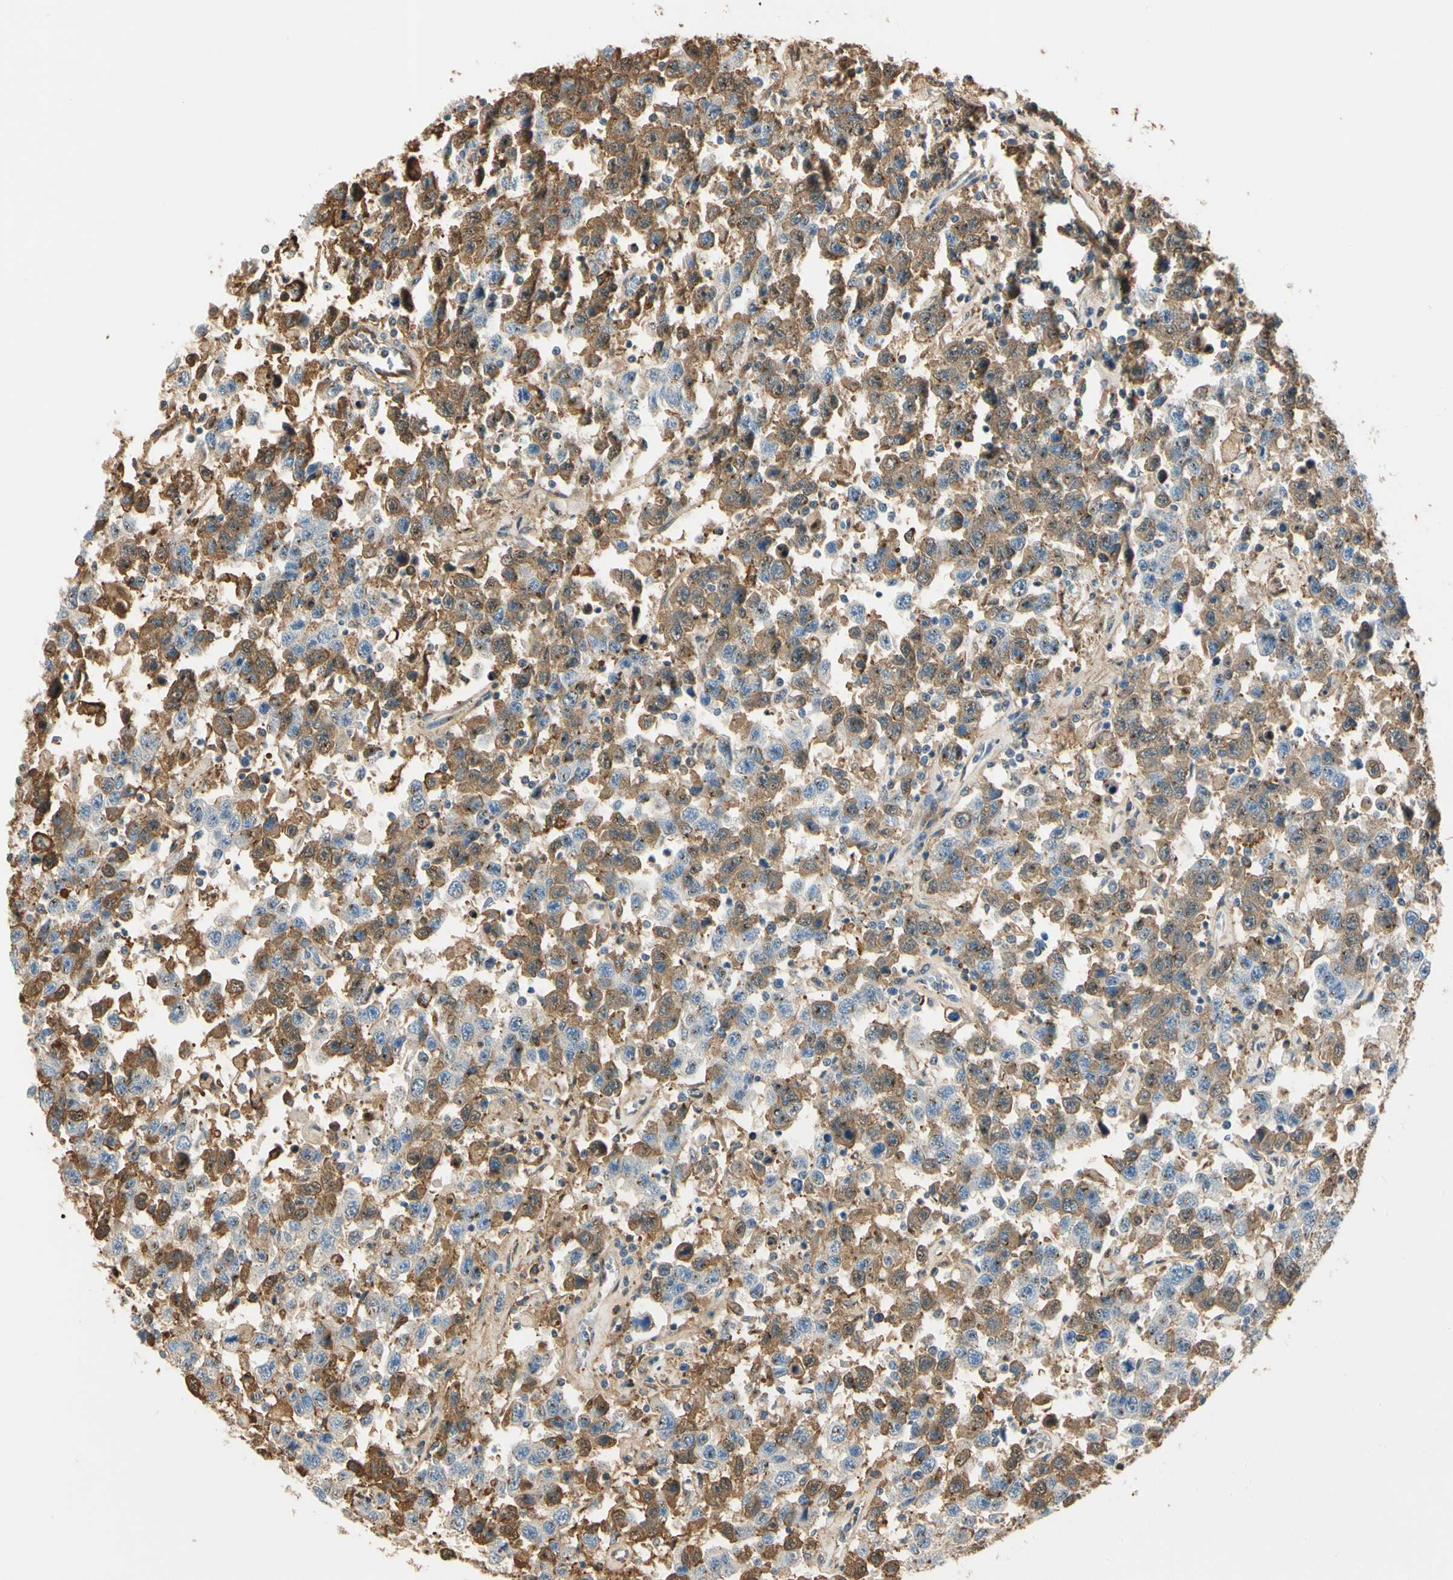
{"staining": {"intensity": "moderate", "quantity": "25%-75%", "location": "cytoplasmic/membranous"}, "tissue": "testis cancer", "cell_type": "Tumor cells", "image_type": "cancer", "snomed": [{"axis": "morphology", "description": "Seminoma, NOS"}, {"axis": "topography", "description": "Testis"}], "caption": "Immunohistochemistry (IHC) of human testis seminoma reveals medium levels of moderate cytoplasmic/membranous staining in approximately 25%-75% of tumor cells.", "gene": "LAMB3", "patient": {"sex": "male", "age": 41}}